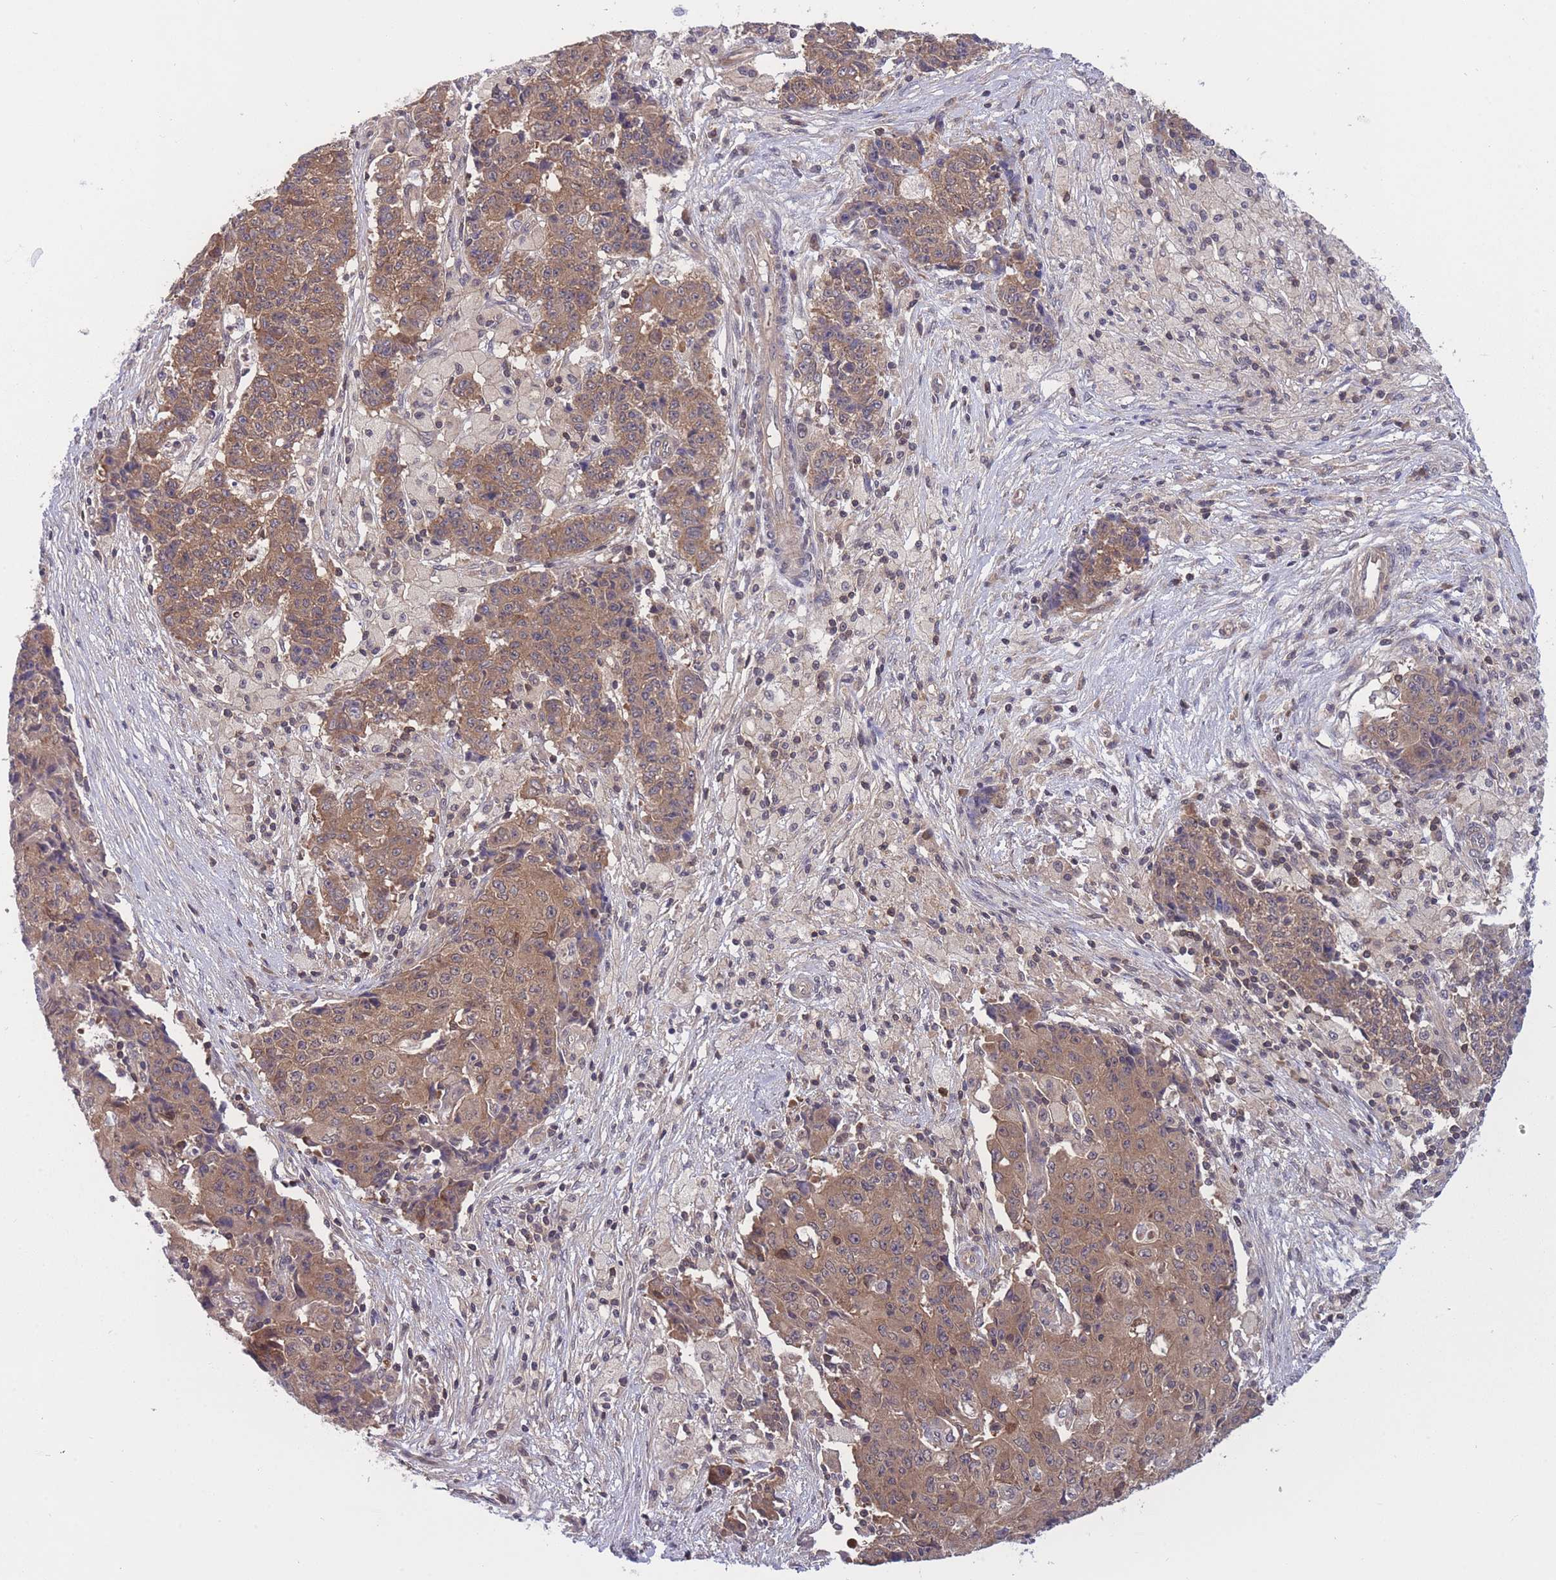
{"staining": {"intensity": "moderate", "quantity": ">75%", "location": "cytoplasmic/membranous"}, "tissue": "ovarian cancer", "cell_type": "Tumor cells", "image_type": "cancer", "snomed": [{"axis": "morphology", "description": "Carcinoma, endometroid"}, {"axis": "topography", "description": "Ovary"}], "caption": "Protein staining of ovarian endometroid carcinoma tissue exhibits moderate cytoplasmic/membranous staining in approximately >75% of tumor cells.", "gene": "UBE2N", "patient": {"sex": "female", "age": 42}}